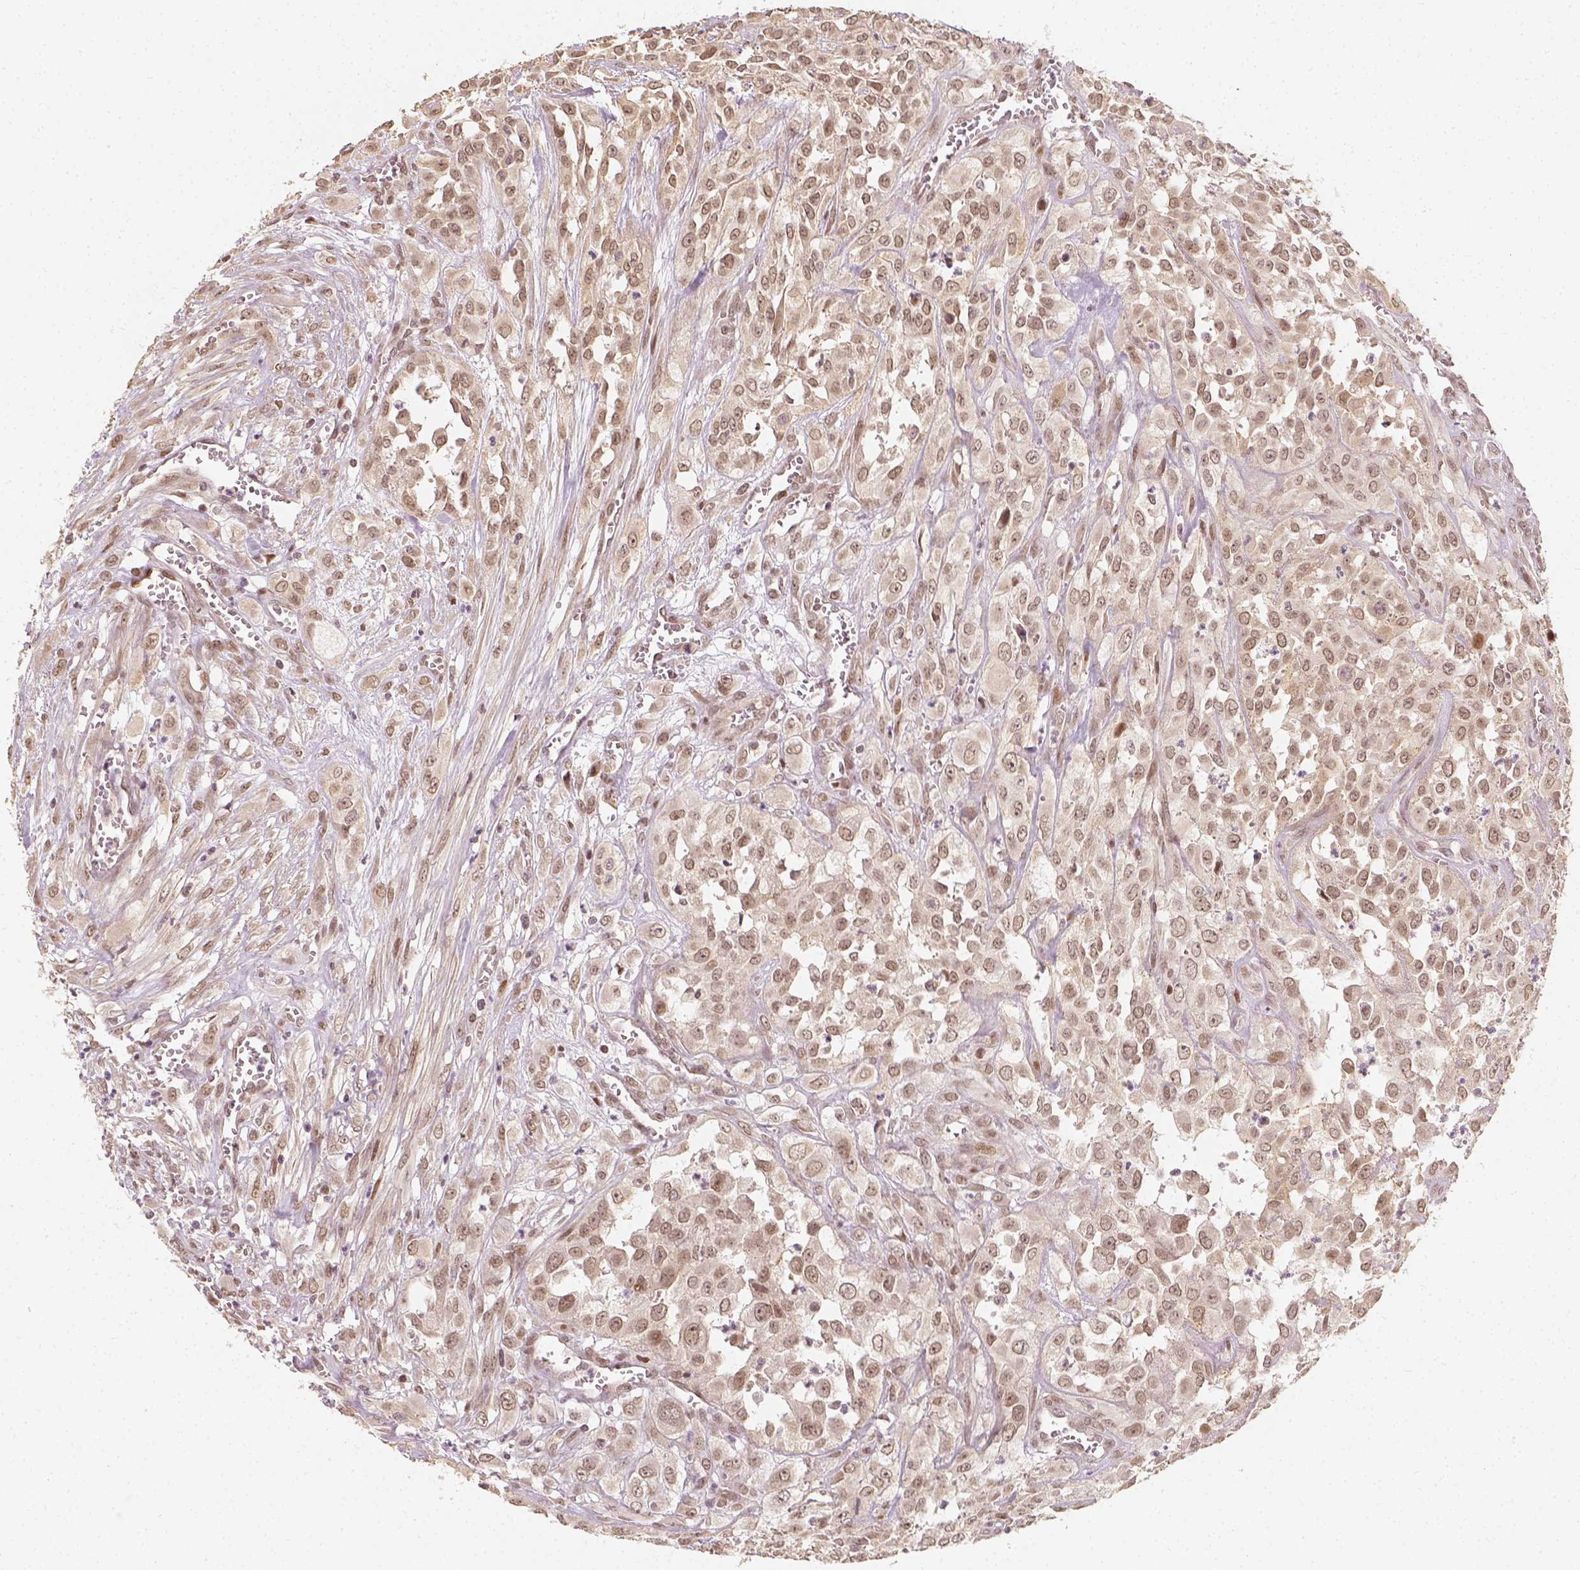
{"staining": {"intensity": "weak", "quantity": ">75%", "location": "nuclear"}, "tissue": "urothelial cancer", "cell_type": "Tumor cells", "image_type": "cancer", "snomed": [{"axis": "morphology", "description": "Urothelial carcinoma, High grade"}, {"axis": "topography", "description": "Urinary bladder"}], "caption": "A histopathology image showing weak nuclear positivity in approximately >75% of tumor cells in urothelial cancer, as visualized by brown immunohistochemical staining.", "gene": "ZMAT3", "patient": {"sex": "male", "age": 67}}